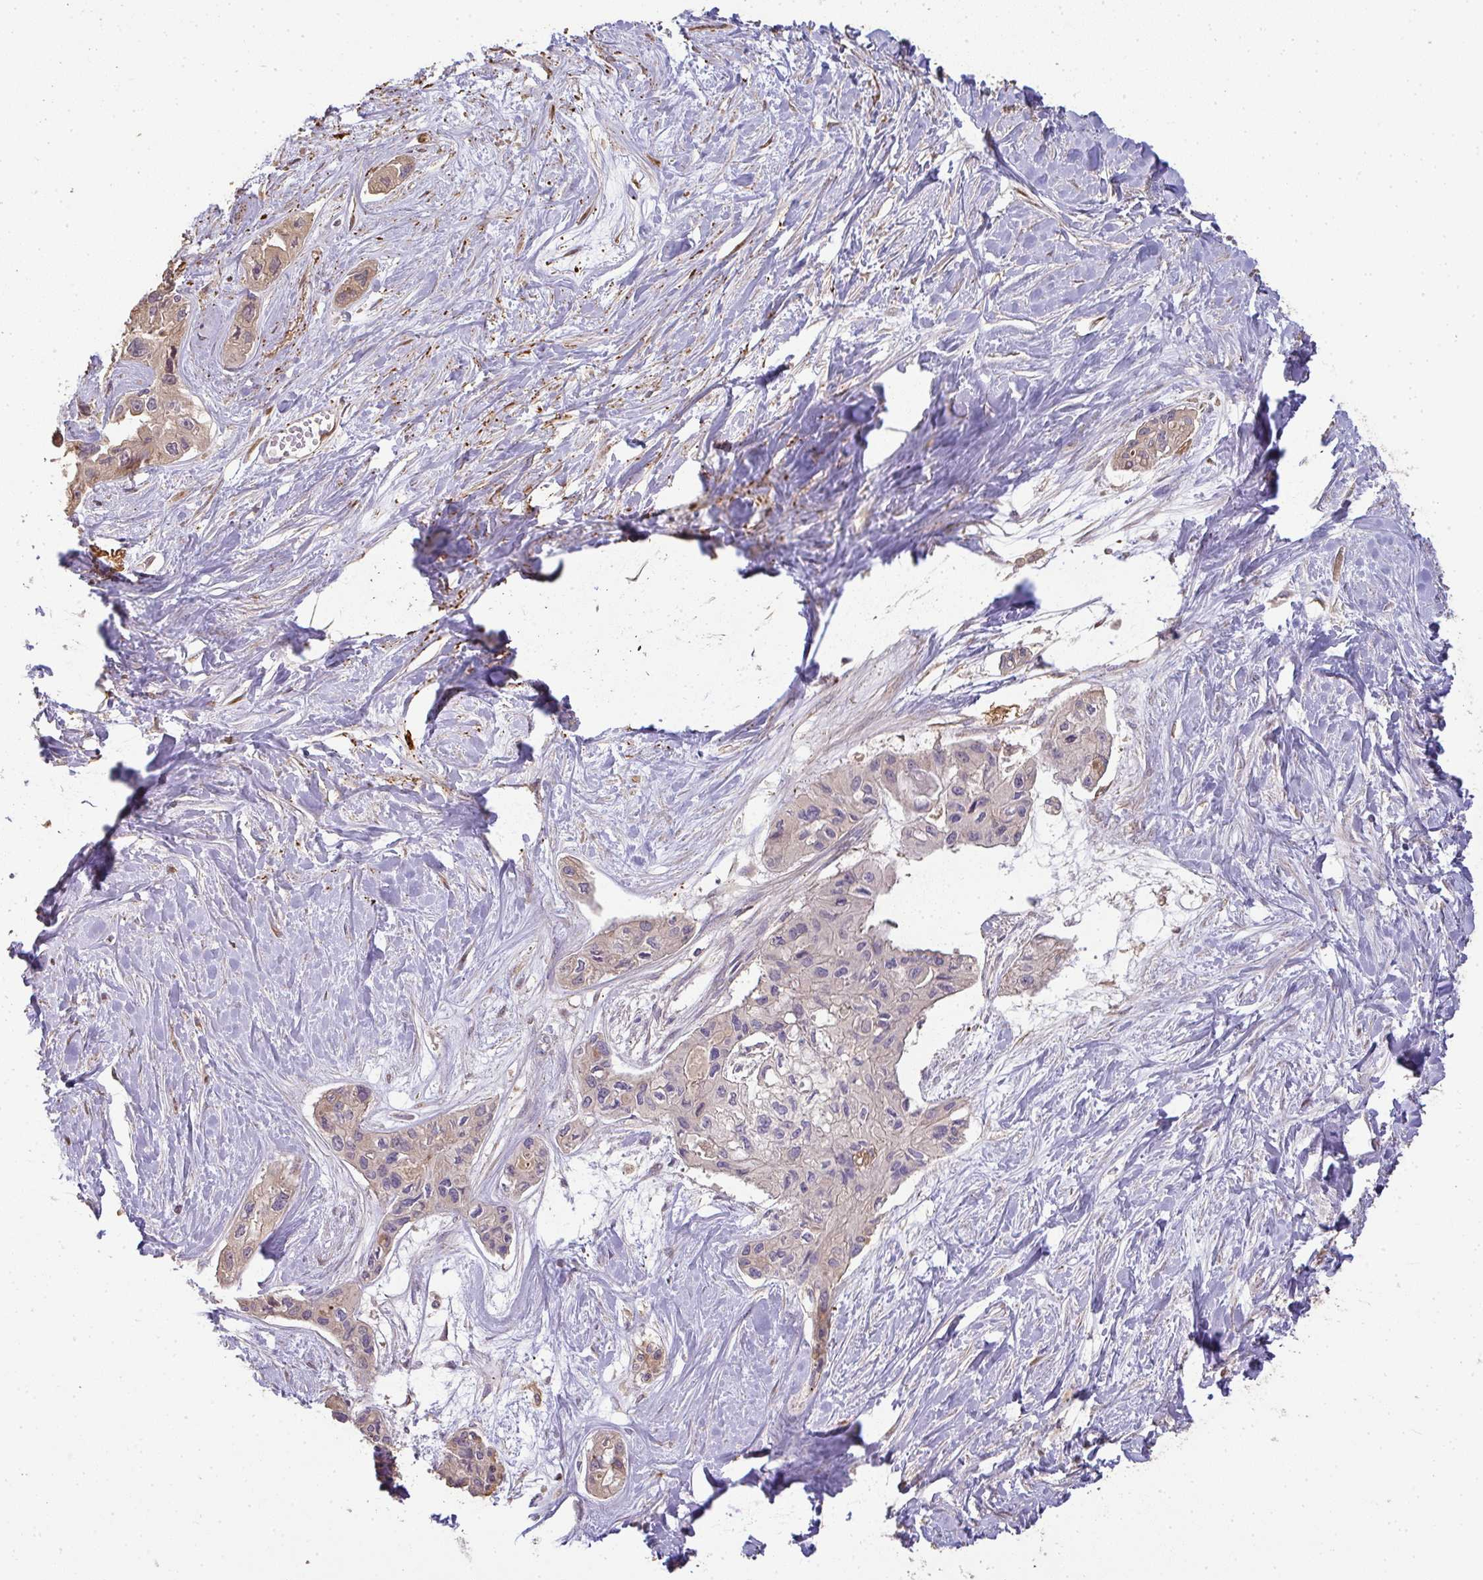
{"staining": {"intensity": "weak", "quantity": "25%-75%", "location": "cytoplasmic/membranous"}, "tissue": "pancreatic cancer", "cell_type": "Tumor cells", "image_type": "cancer", "snomed": [{"axis": "morphology", "description": "Adenocarcinoma, NOS"}, {"axis": "topography", "description": "Pancreas"}], "caption": "Pancreatic cancer stained with immunohistochemistry reveals weak cytoplasmic/membranous expression in about 25%-75% of tumor cells.", "gene": "BRINP3", "patient": {"sex": "female", "age": 50}}